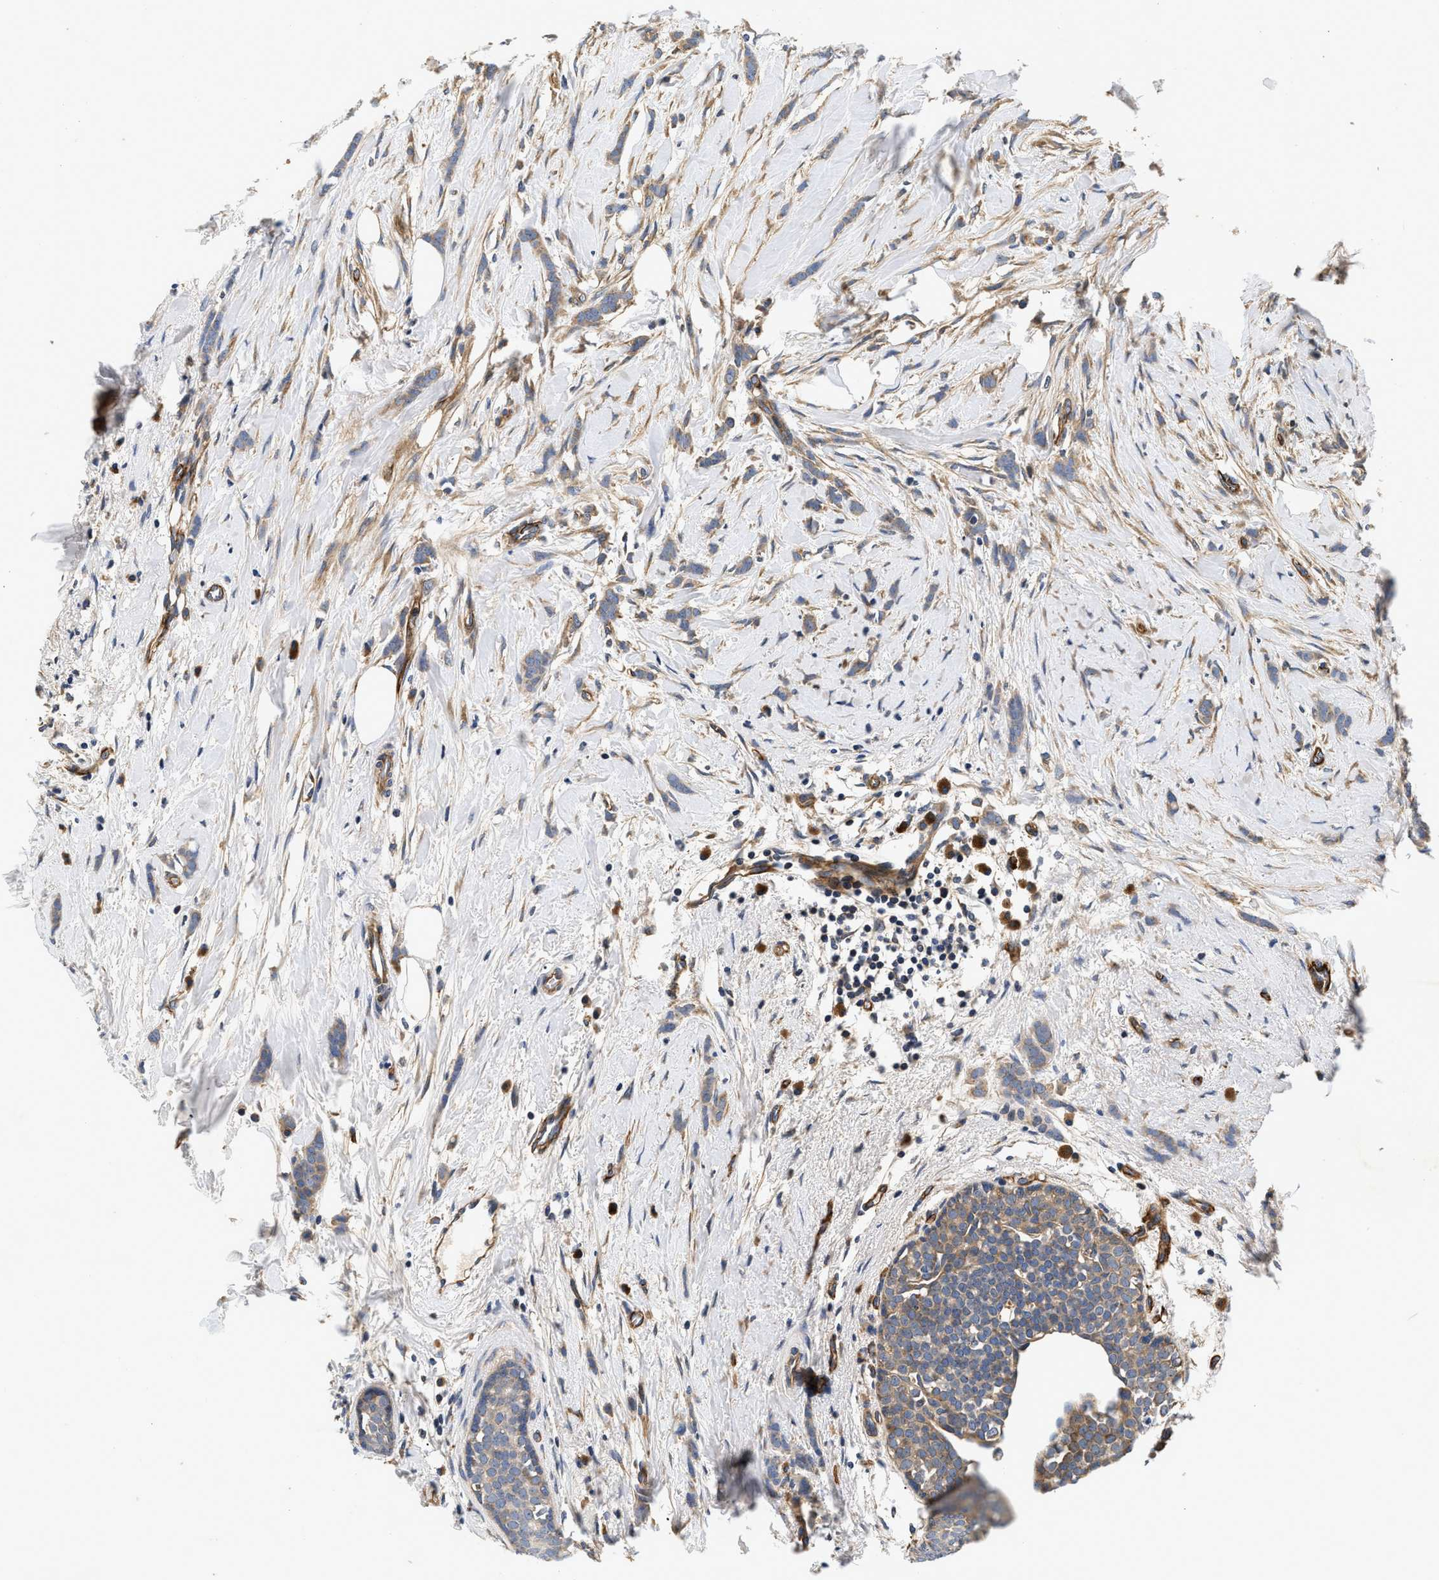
{"staining": {"intensity": "weak", "quantity": ">75%", "location": "cytoplasmic/membranous"}, "tissue": "breast cancer", "cell_type": "Tumor cells", "image_type": "cancer", "snomed": [{"axis": "morphology", "description": "Lobular carcinoma, in situ"}, {"axis": "morphology", "description": "Lobular carcinoma"}, {"axis": "topography", "description": "Breast"}], "caption": "High-power microscopy captured an immunohistochemistry photomicrograph of lobular carcinoma in situ (breast), revealing weak cytoplasmic/membranous positivity in about >75% of tumor cells.", "gene": "NME6", "patient": {"sex": "female", "age": 41}}